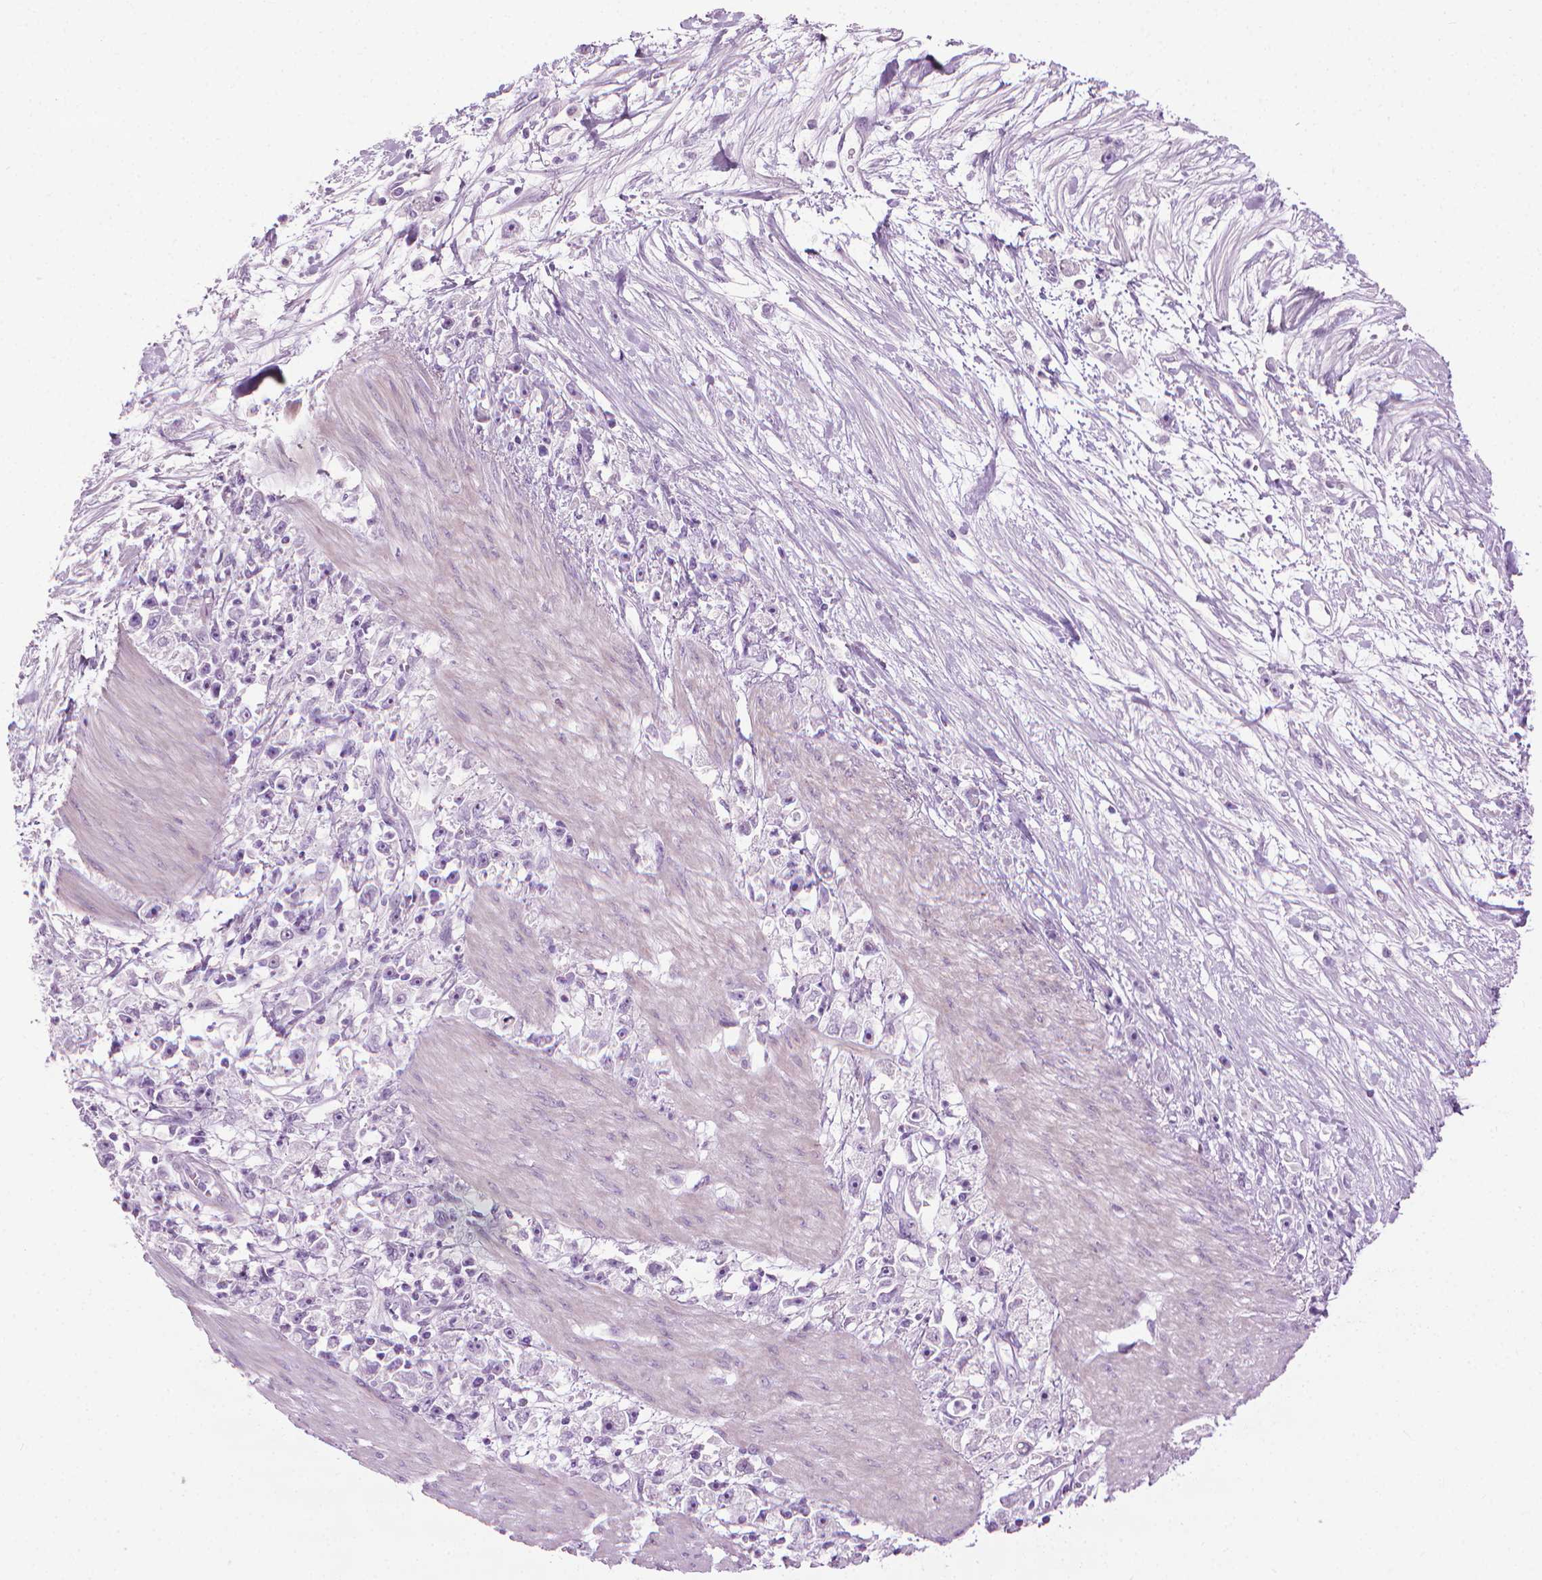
{"staining": {"intensity": "negative", "quantity": "none", "location": "none"}, "tissue": "stomach cancer", "cell_type": "Tumor cells", "image_type": "cancer", "snomed": [{"axis": "morphology", "description": "Adenocarcinoma, NOS"}, {"axis": "topography", "description": "Stomach"}], "caption": "This is an immunohistochemistry histopathology image of human stomach adenocarcinoma. There is no expression in tumor cells.", "gene": "DNAI7", "patient": {"sex": "female", "age": 59}}